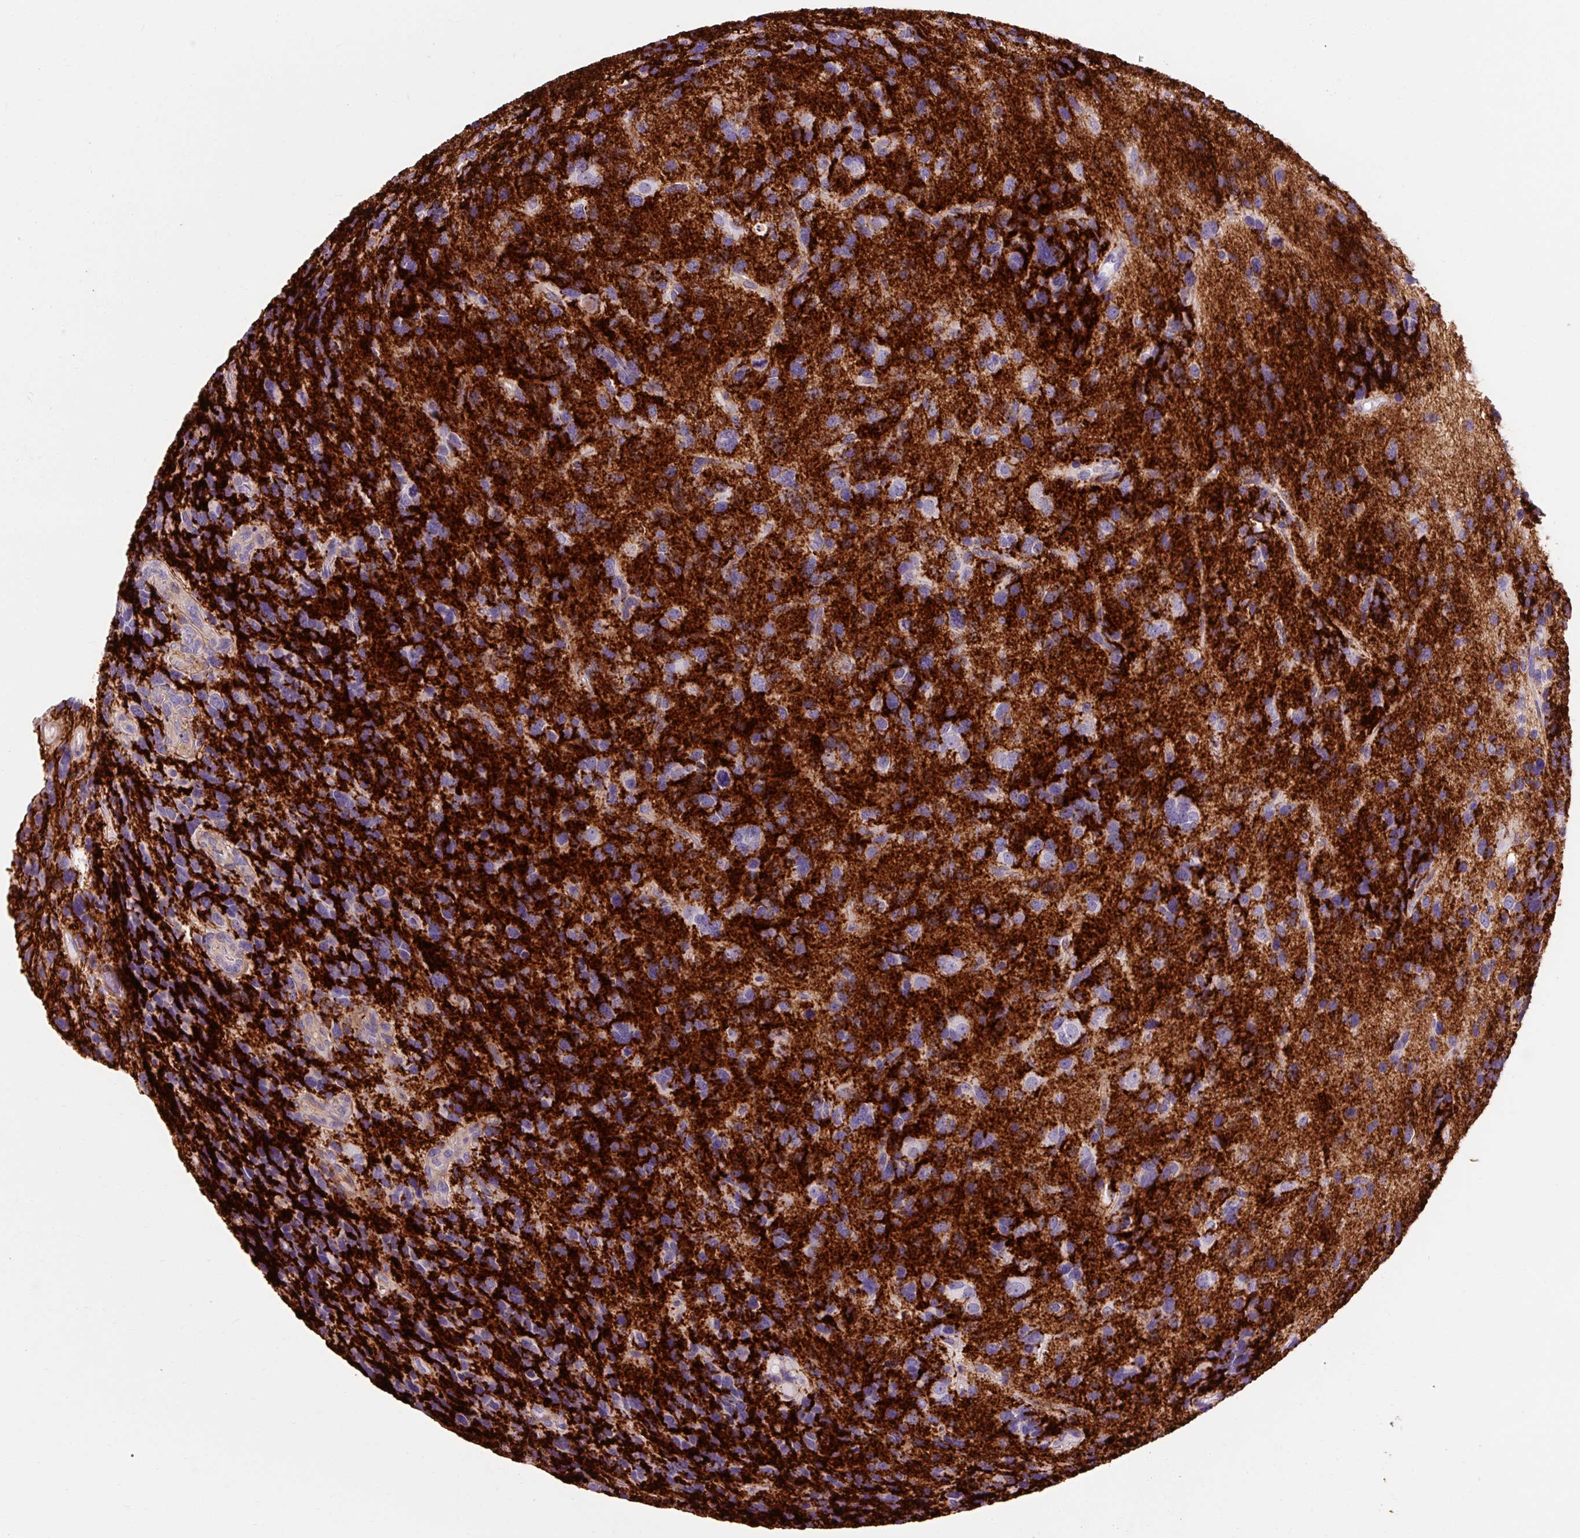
{"staining": {"intensity": "negative", "quantity": "none", "location": "none"}, "tissue": "glioma", "cell_type": "Tumor cells", "image_type": "cancer", "snomed": [{"axis": "morphology", "description": "Glioma, malignant, High grade"}, {"axis": "topography", "description": "Brain"}], "caption": "Immunohistochemistry (IHC) micrograph of human glioma stained for a protein (brown), which displays no expression in tumor cells.", "gene": "OOEP", "patient": {"sex": "female", "age": 58}}